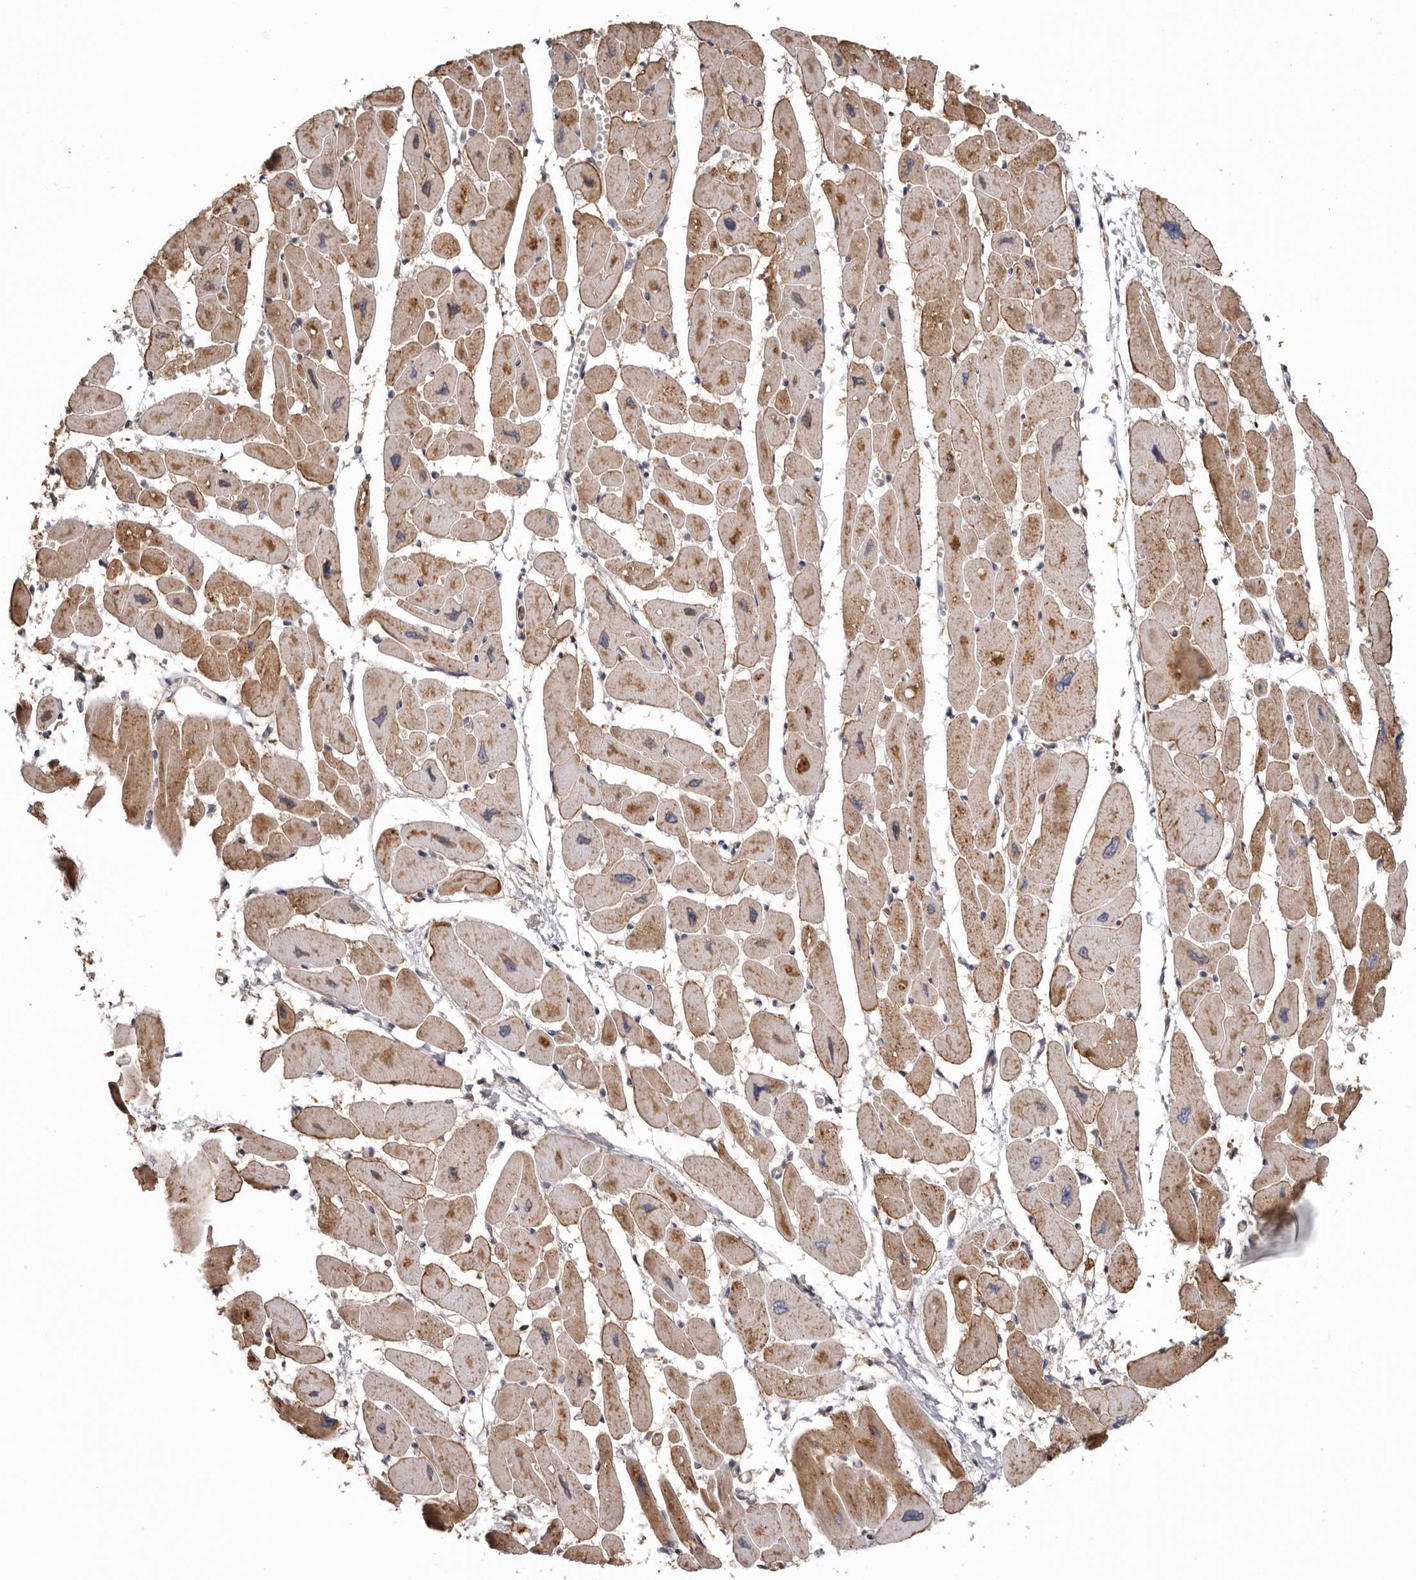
{"staining": {"intensity": "moderate", "quantity": ">75%", "location": "cytoplasmic/membranous"}, "tissue": "heart muscle", "cell_type": "Cardiomyocytes", "image_type": "normal", "snomed": [{"axis": "morphology", "description": "Normal tissue, NOS"}, {"axis": "topography", "description": "Heart"}], "caption": "Cardiomyocytes show medium levels of moderate cytoplasmic/membranous positivity in about >75% of cells in benign heart muscle. Nuclei are stained in blue.", "gene": "TMUB1", "patient": {"sex": "female", "age": 54}}